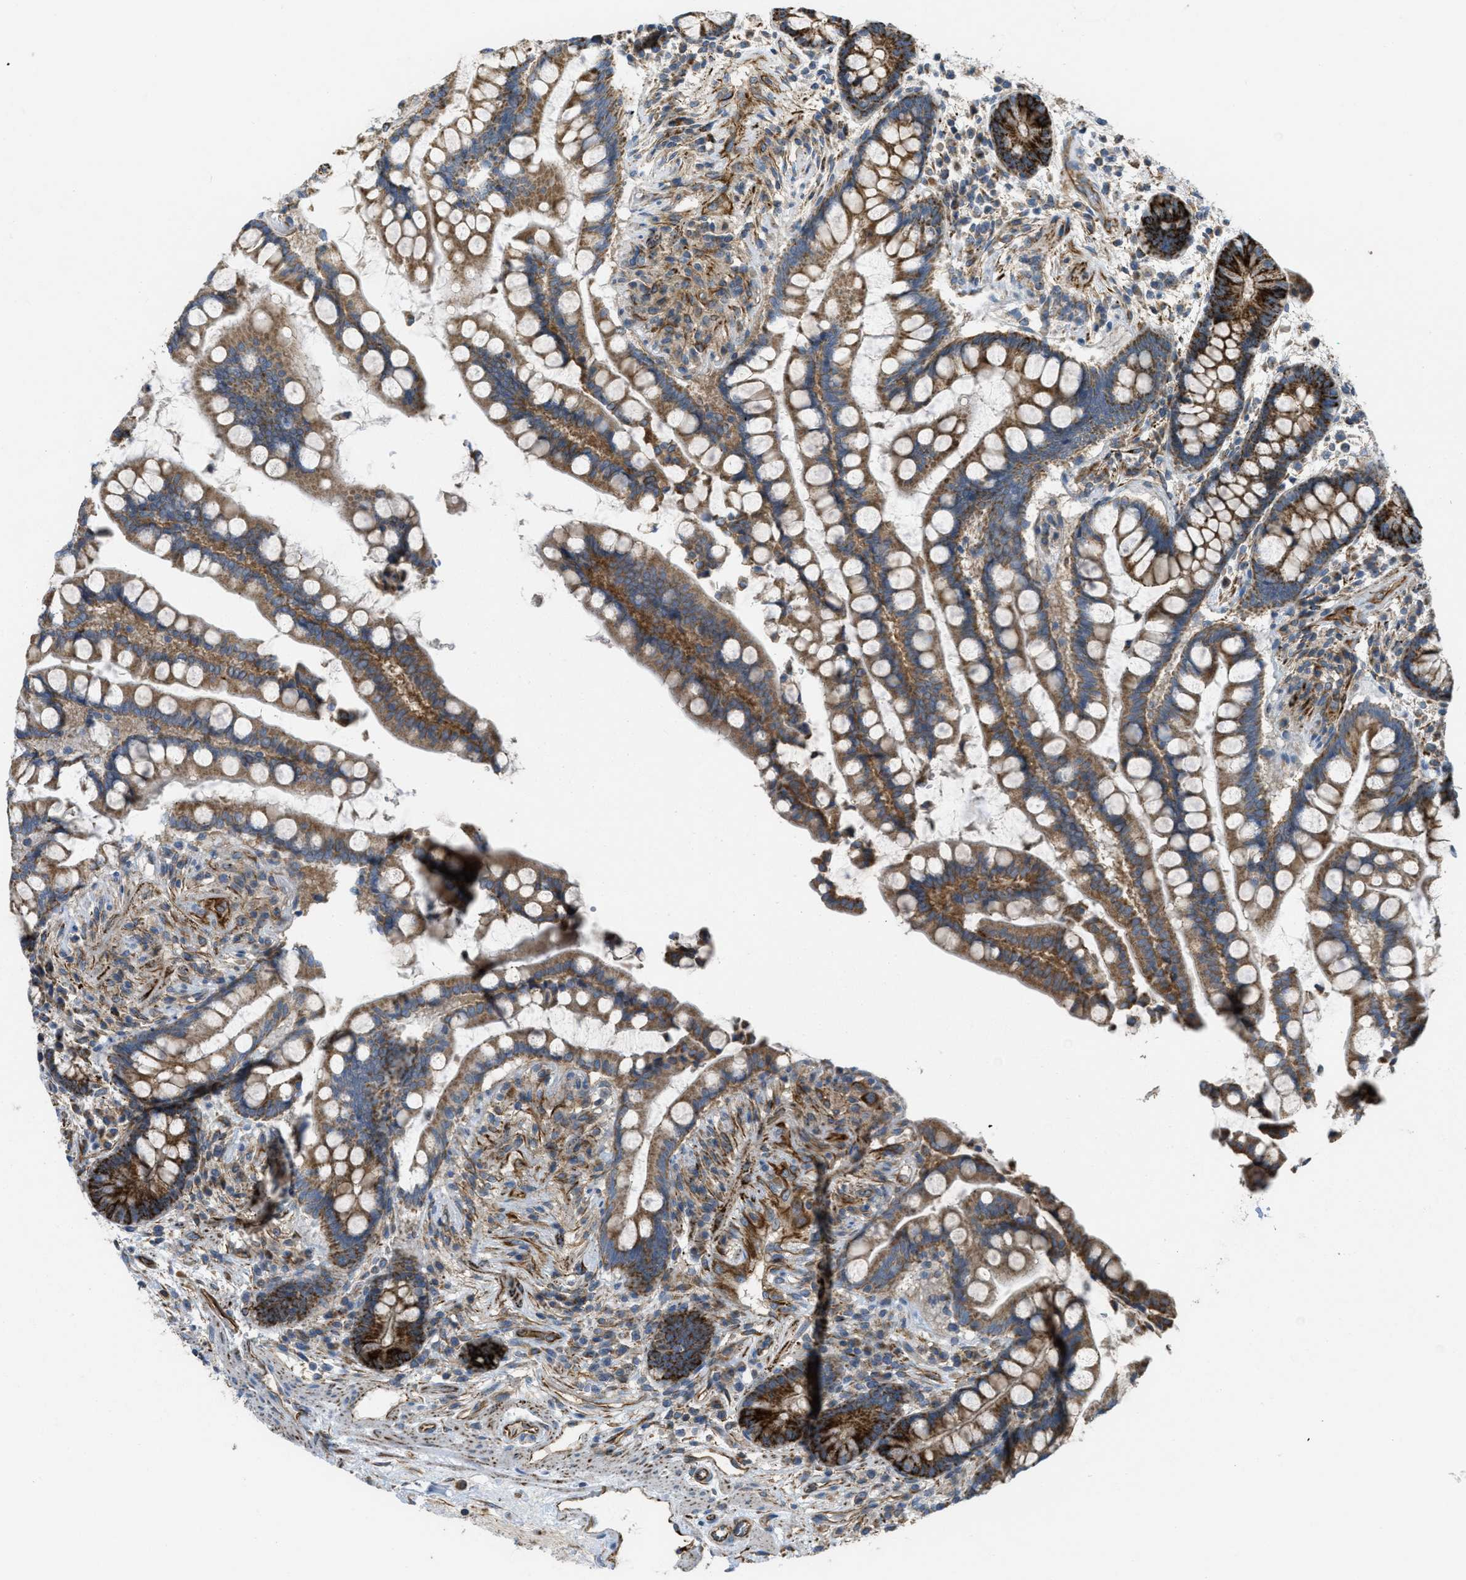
{"staining": {"intensity": "moderate", "quantity": "25%-75%", "location": "cytoplasmic/membranous"}, "tissue": "colon", "cell_type": "Endothelial cells", "image_type": "normal", "snomed": [{"axis": "morphology", "description": "Normal tissue, NOS"}, {"axis": "topography", "description": "Colon"}], "caption": "Protein staining by IHC demonstrates moderate cytoplasmic/membranous positivity in about 25%-75% of endothelial cells in benign colon.", "gene": "BTN3A1", "patient": {"sex": "male", "age": 73}}